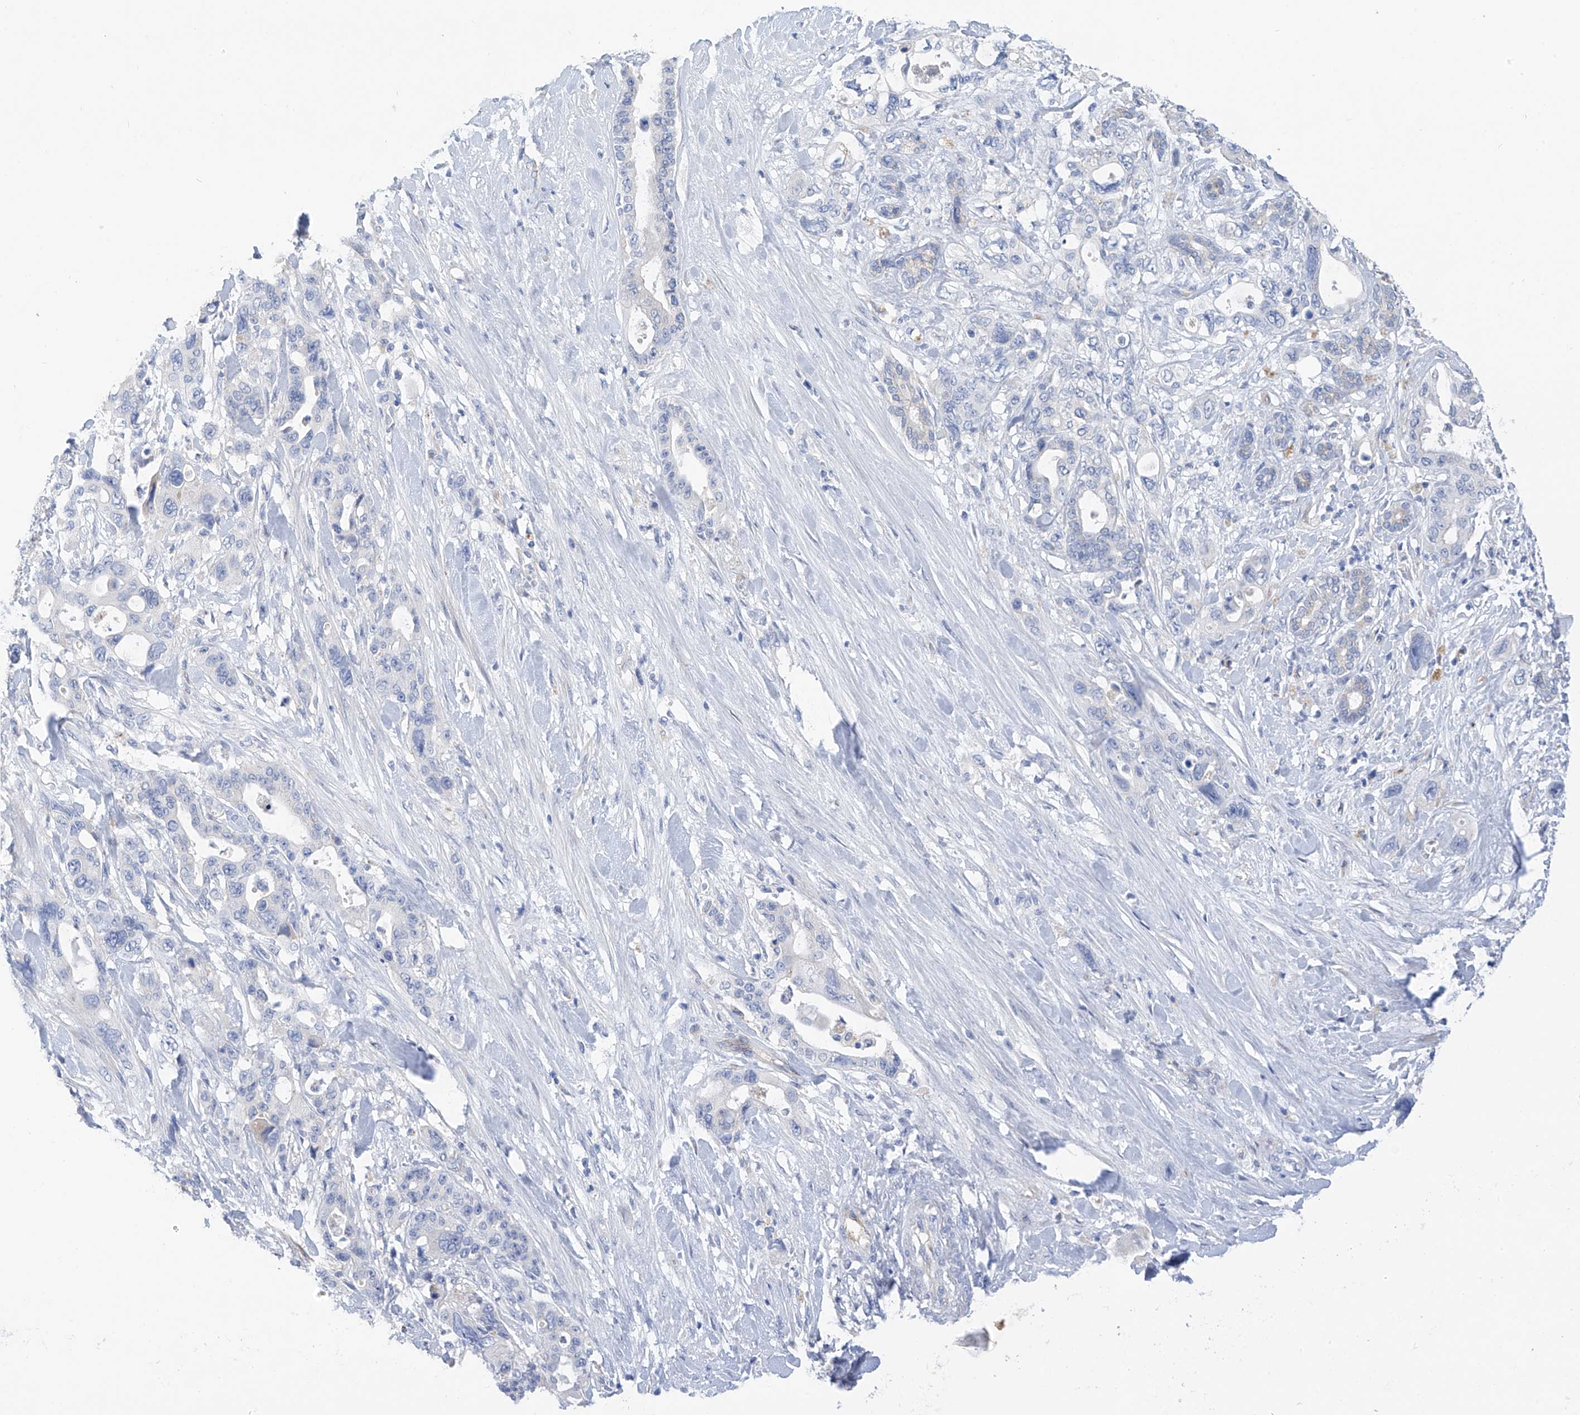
{"staining": {"intensity": "negative", "quantity": "none", "location": "none"}, "tissue": "pancreatic cancer", "cell_type": "Tumor cells", "image_type": "cancer", "snomed": [{"axis": "morphology", "description": "Adenocarcinoma, NOS"}, {"axis": "topography", "description": "Pancreas"}], "caption": "Immunohistochemistry of pancreatic cancer (adenocarcinoma) demonstrates no expression in tumor cells. (DAB (3,3'-diaminobenzidine) IHC with hematoxylin counter stain).", "gene": "ITGA9", "patient": {"sex": "male", "age": 46}}